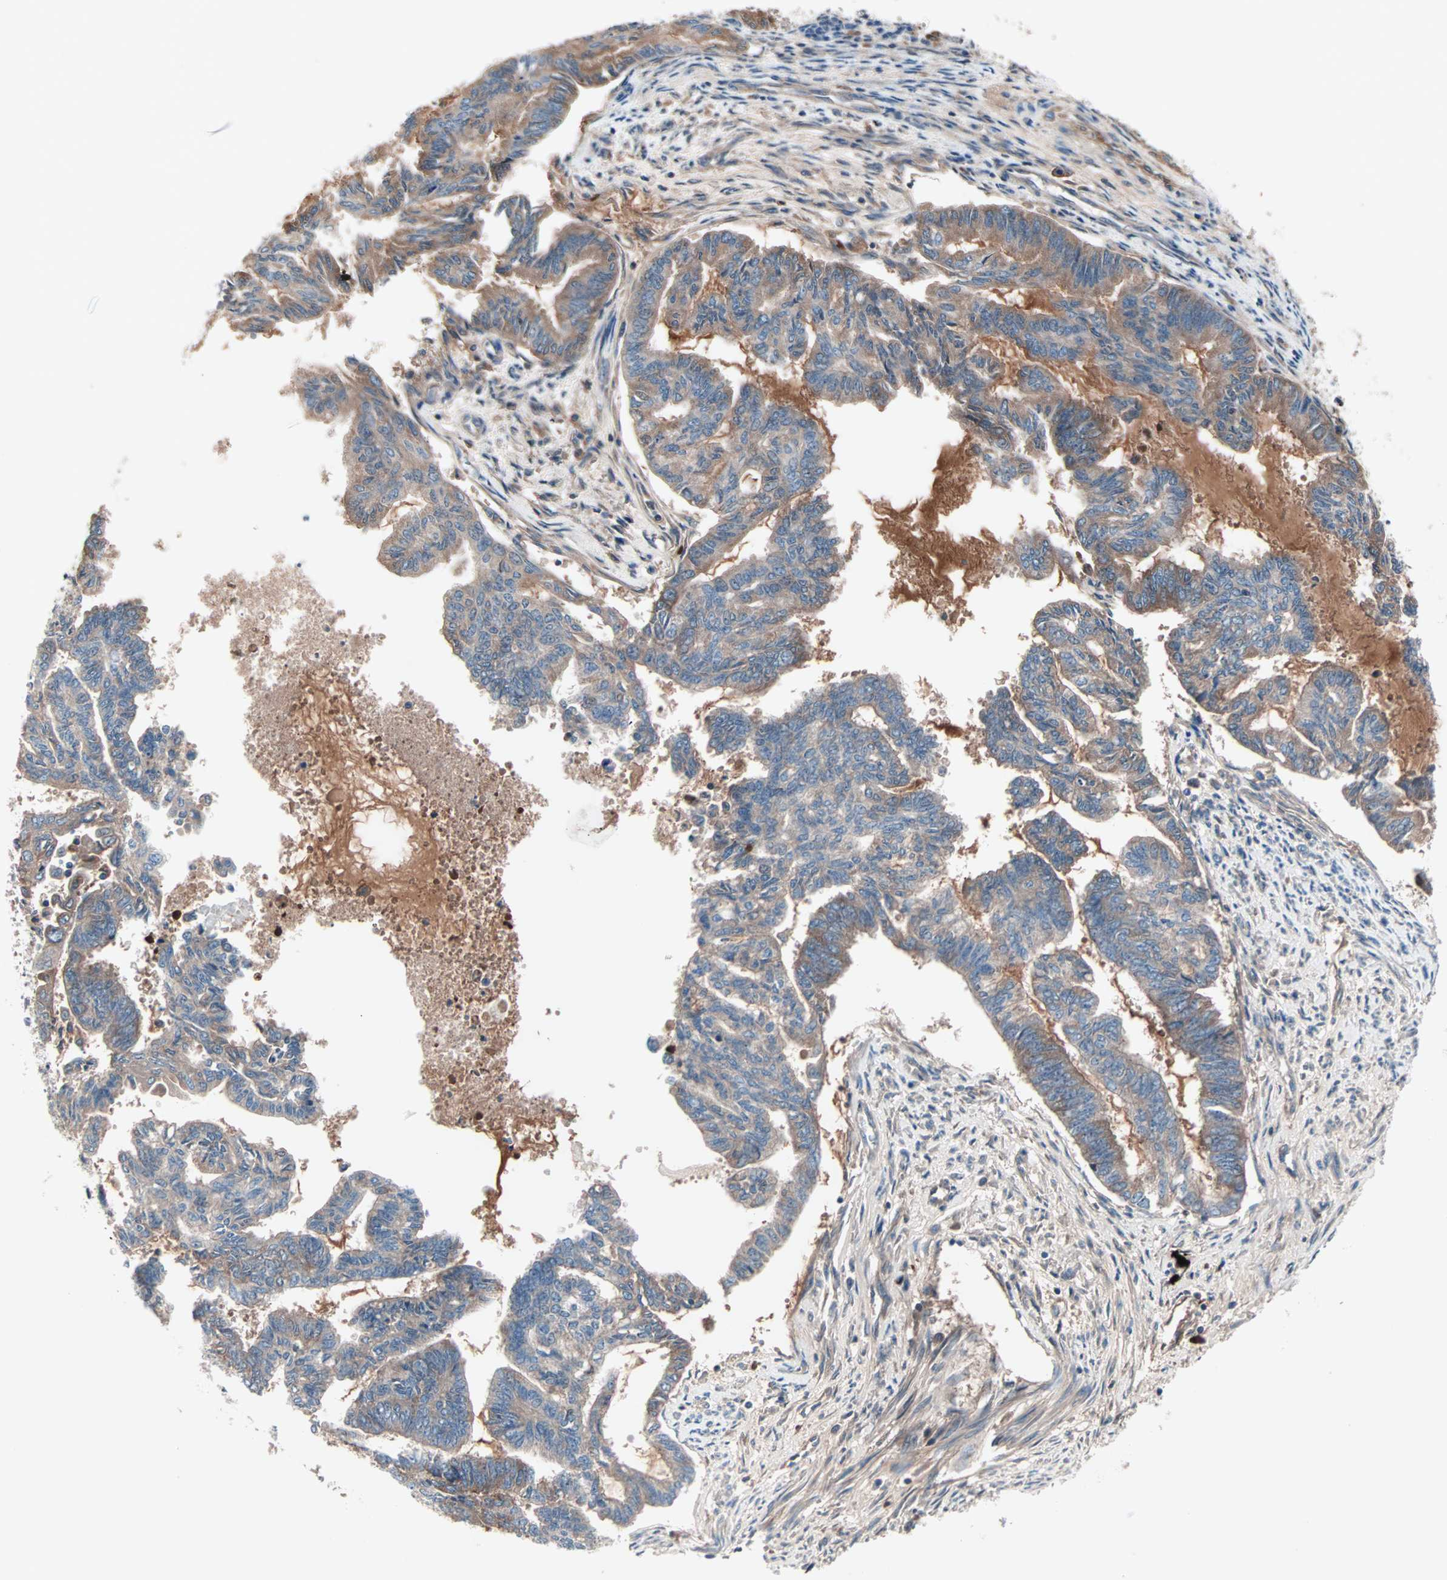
{"staining": {"intensity": "moderate", "quantity": "25%-75%", "location": "cytoplasmic/membranous"}, "tissue": "endometrial cancer", "cell_type": "Tumor cells", "image_type": "cancer", "snomed": [{"axis": "morphology", "description": "Adenocarcinoma, NOS"}, {"axis": "topography", "description": "Endometrium"}], "caption": "This histopathology image exhibits endometrial adenocarcinoma stained with immunohistochemistry (IHC) to label a protein in brown. The cytoplasmic/membranous of tumor cells show moderate positivity for the protein. Nuclei are counter-stained blue.", "gene": "CAD", "patient": {"sex": "female", "age": 86}}